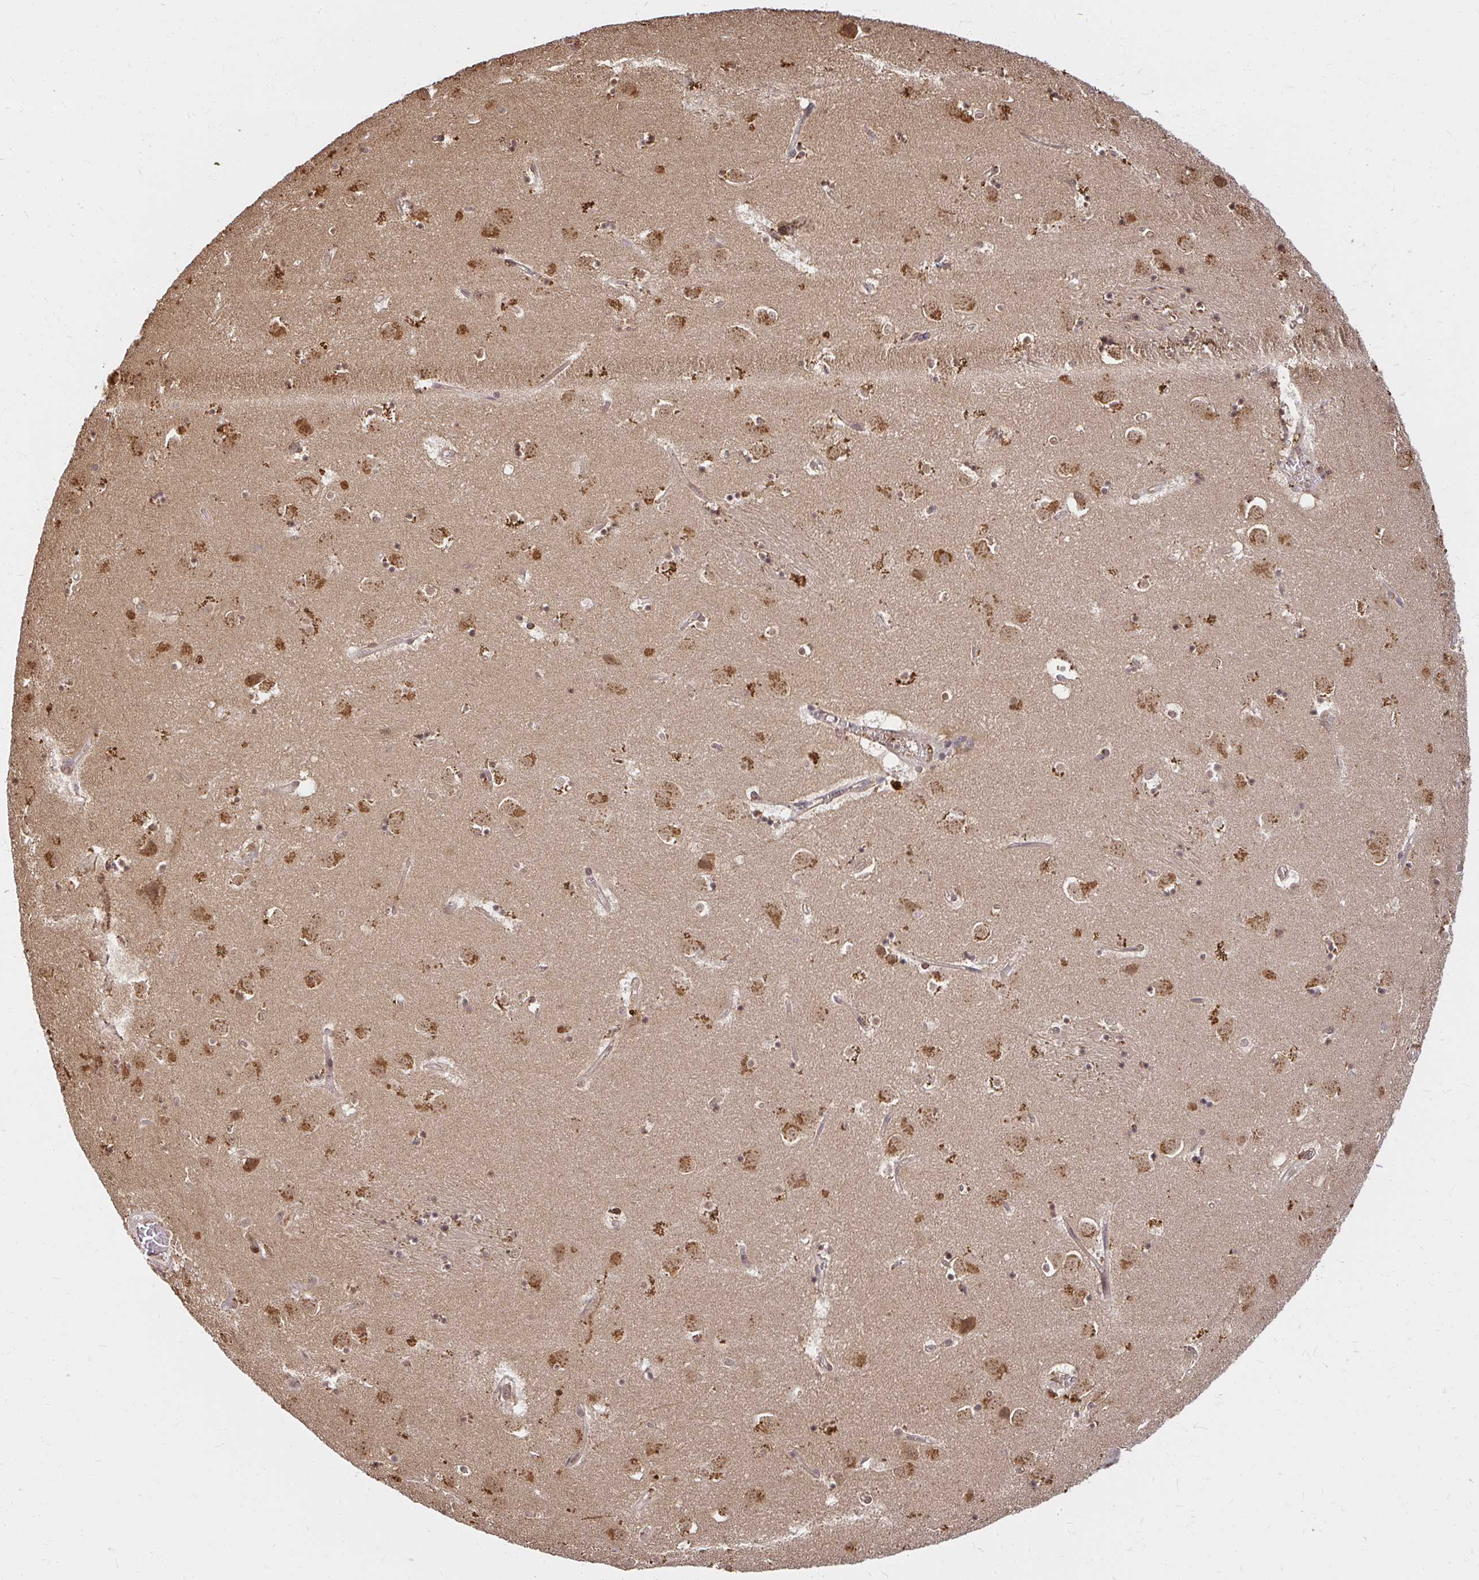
{"staining": {"intensity": "strong", "quantity": "<25%", "location": "cytoplasmic/membranous"}, "tissue": "caudate", "cell_type": "Glial cells", "image_type": "normal", "snomed": [{"axis": "morphology", "description": "Normal tissue, NOS"}, {"axis": "topography", "description": "Lateral ventricle wall"}], "caption": "Protein analysis of unremarkable caudate exhibits strong cytoplasmic/membranous staining in about <25% of glial cells.", "gene": "LARS2", "patient": {"sex": "male", "age": 58}}